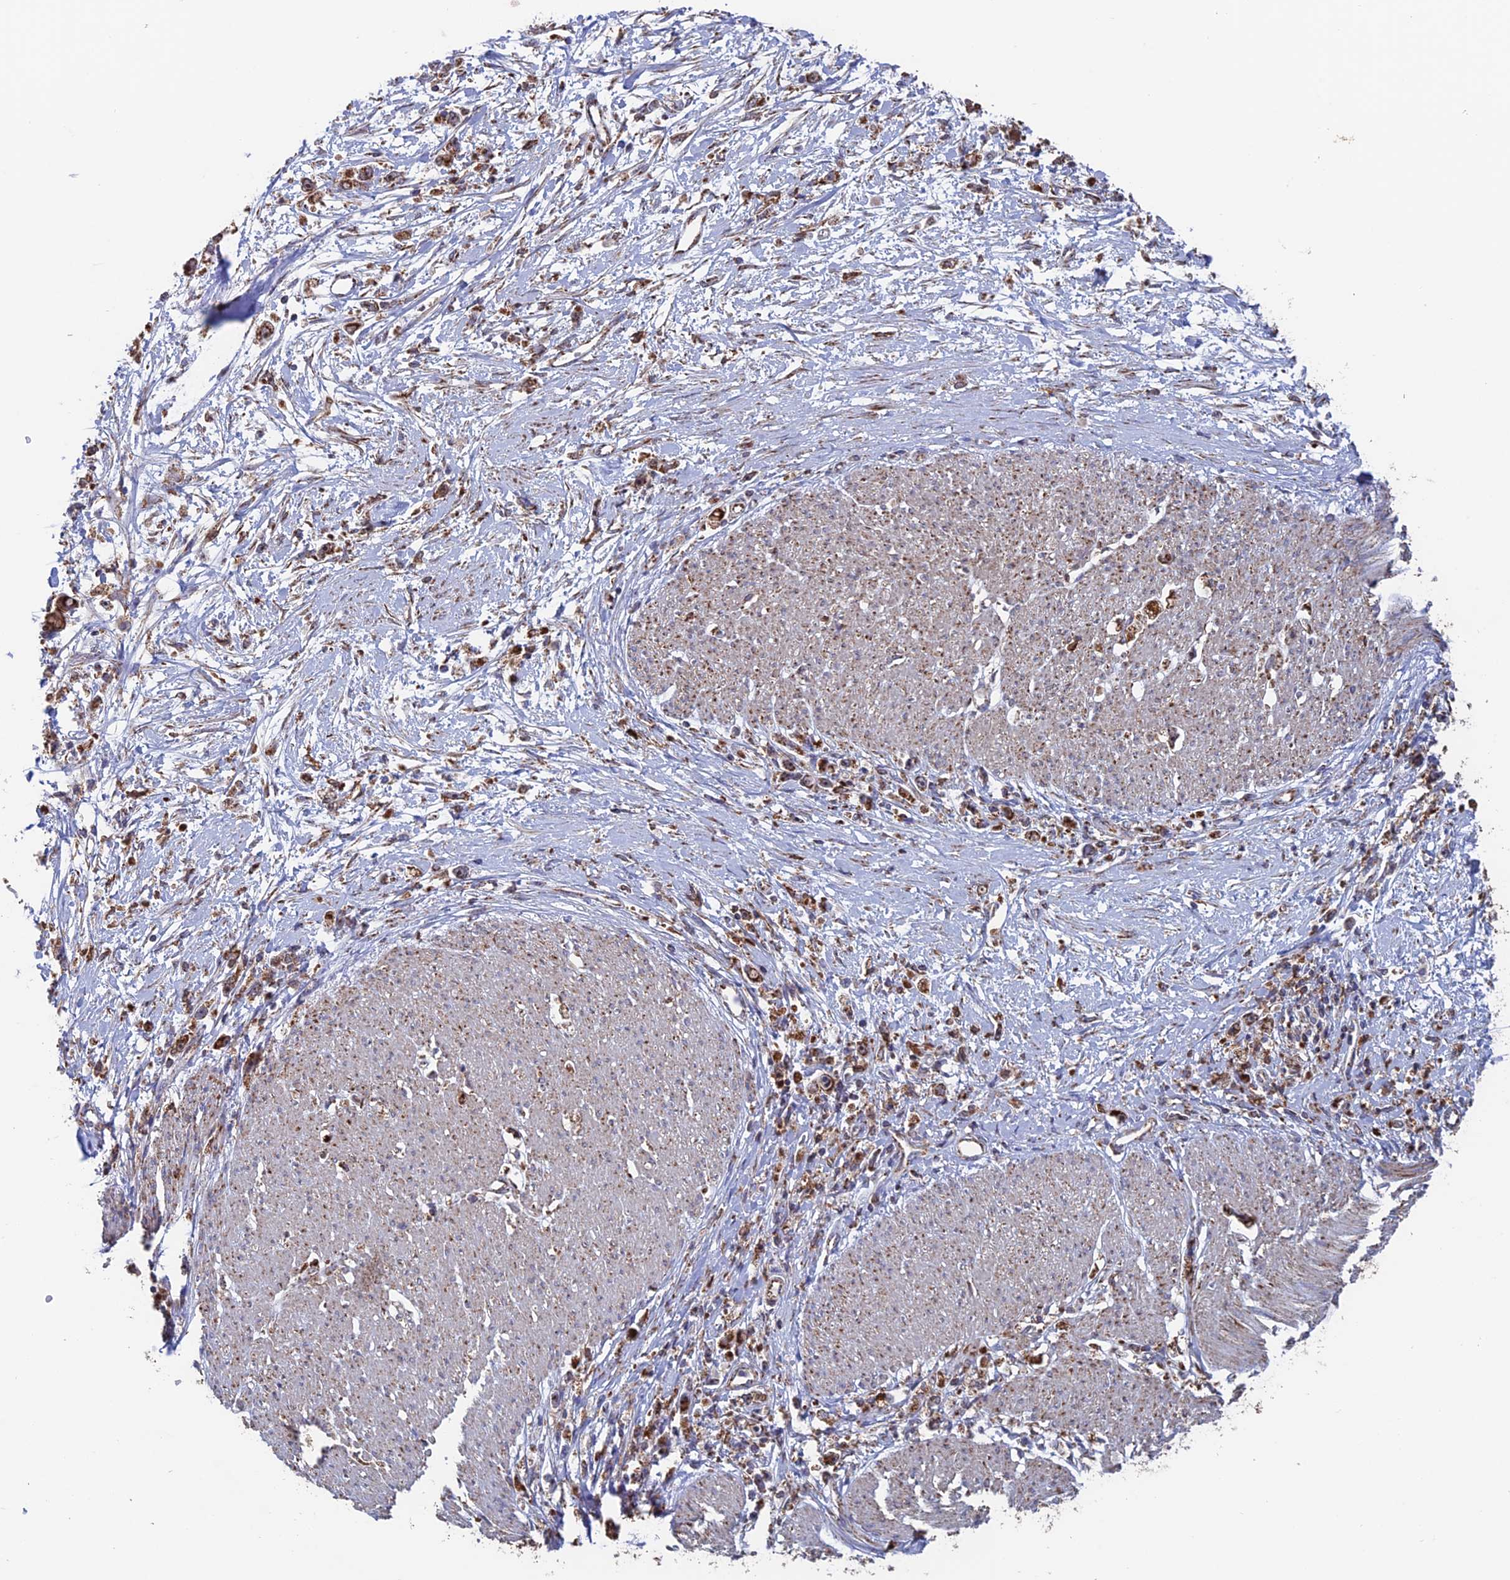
{"staining": {"intensity": "moderate", "quantity": ">75%", "location": "cytoplasmic/membranous"}, "tissue": "stomach cancer", "cell_type": "Tumor cells", "image_type": "cancer", "snomed": [{"axis": "morphology", "description": "Adenocarcinoma, NOS"}, {"axis": "topography", "description": "Stomach"}], "caption": "DAB immunohistochemical staining of human stomach cancer (adenocarcinoma) exhibits moderate cytoplasmic/membranous protein positivity in about >75% of tumor cells.", "gene": "DTYMK", "patient": {"sex": "female", "age": 59}}